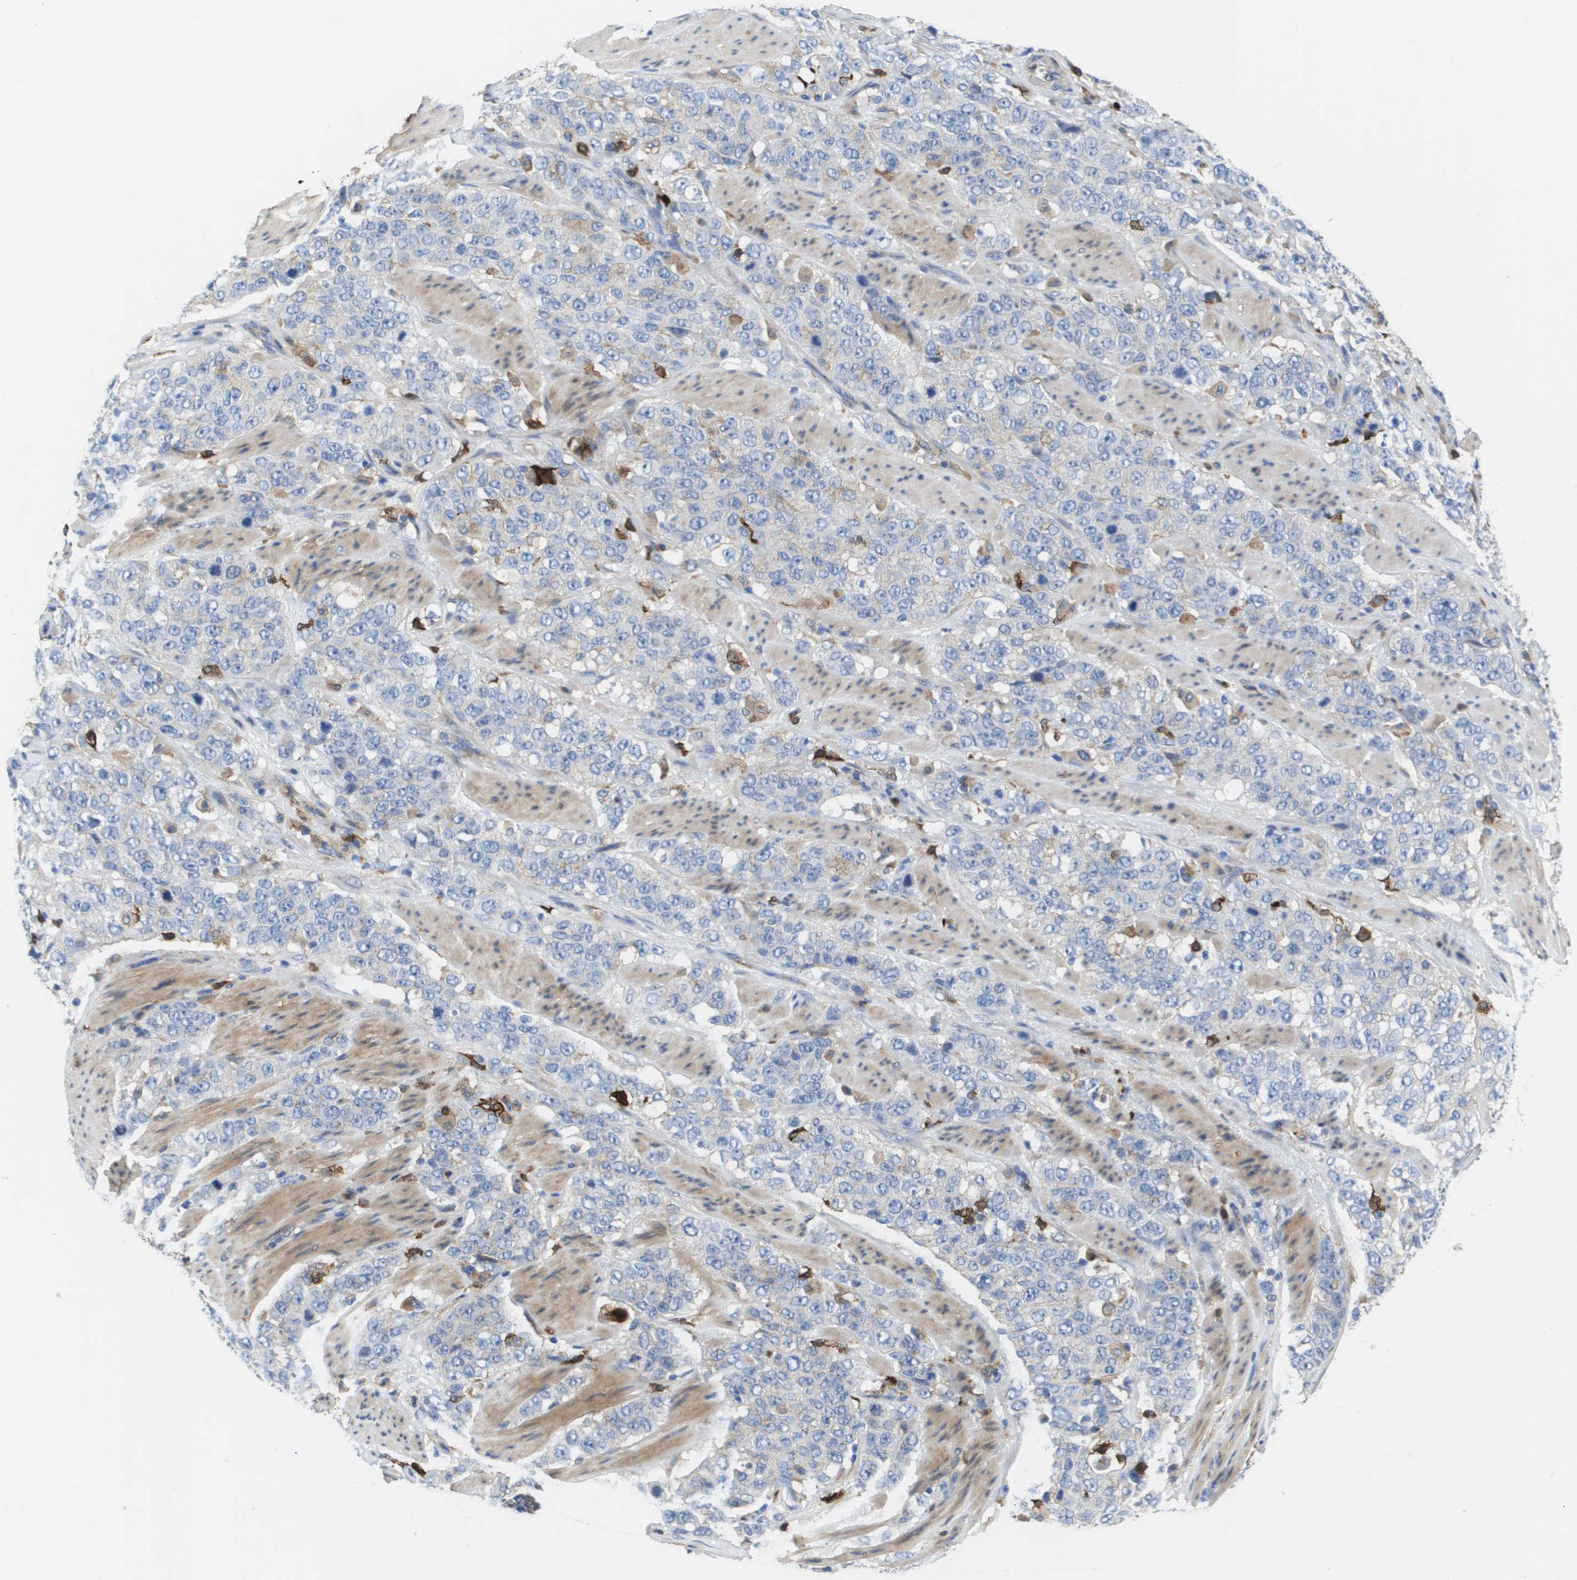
{"staining": {"intensity": "negative", "quantity": "none", "location": "none"}, "tissue": "stomach cancer", "cell_type": "Tumor cells", "image_type": "cancer", "snomed": [{"axis": "morphology", "description": "Adenocarcinoma, NOS"}, {"axis": "topography", "description": "Stomach"}], "caption": "A high-resolution image shows immunohistochemistry staining of adenocarcinoma (stomach), which demonstrates no significant expression in tumor cells. Brightfield microscopy of immunohistochemistry (IHC) stained with DAB (brown) and hematoxylin (blue), captured at high magnification.", "gene": "SLC37A2", "patient": {"sex": "male", "age": 48}}